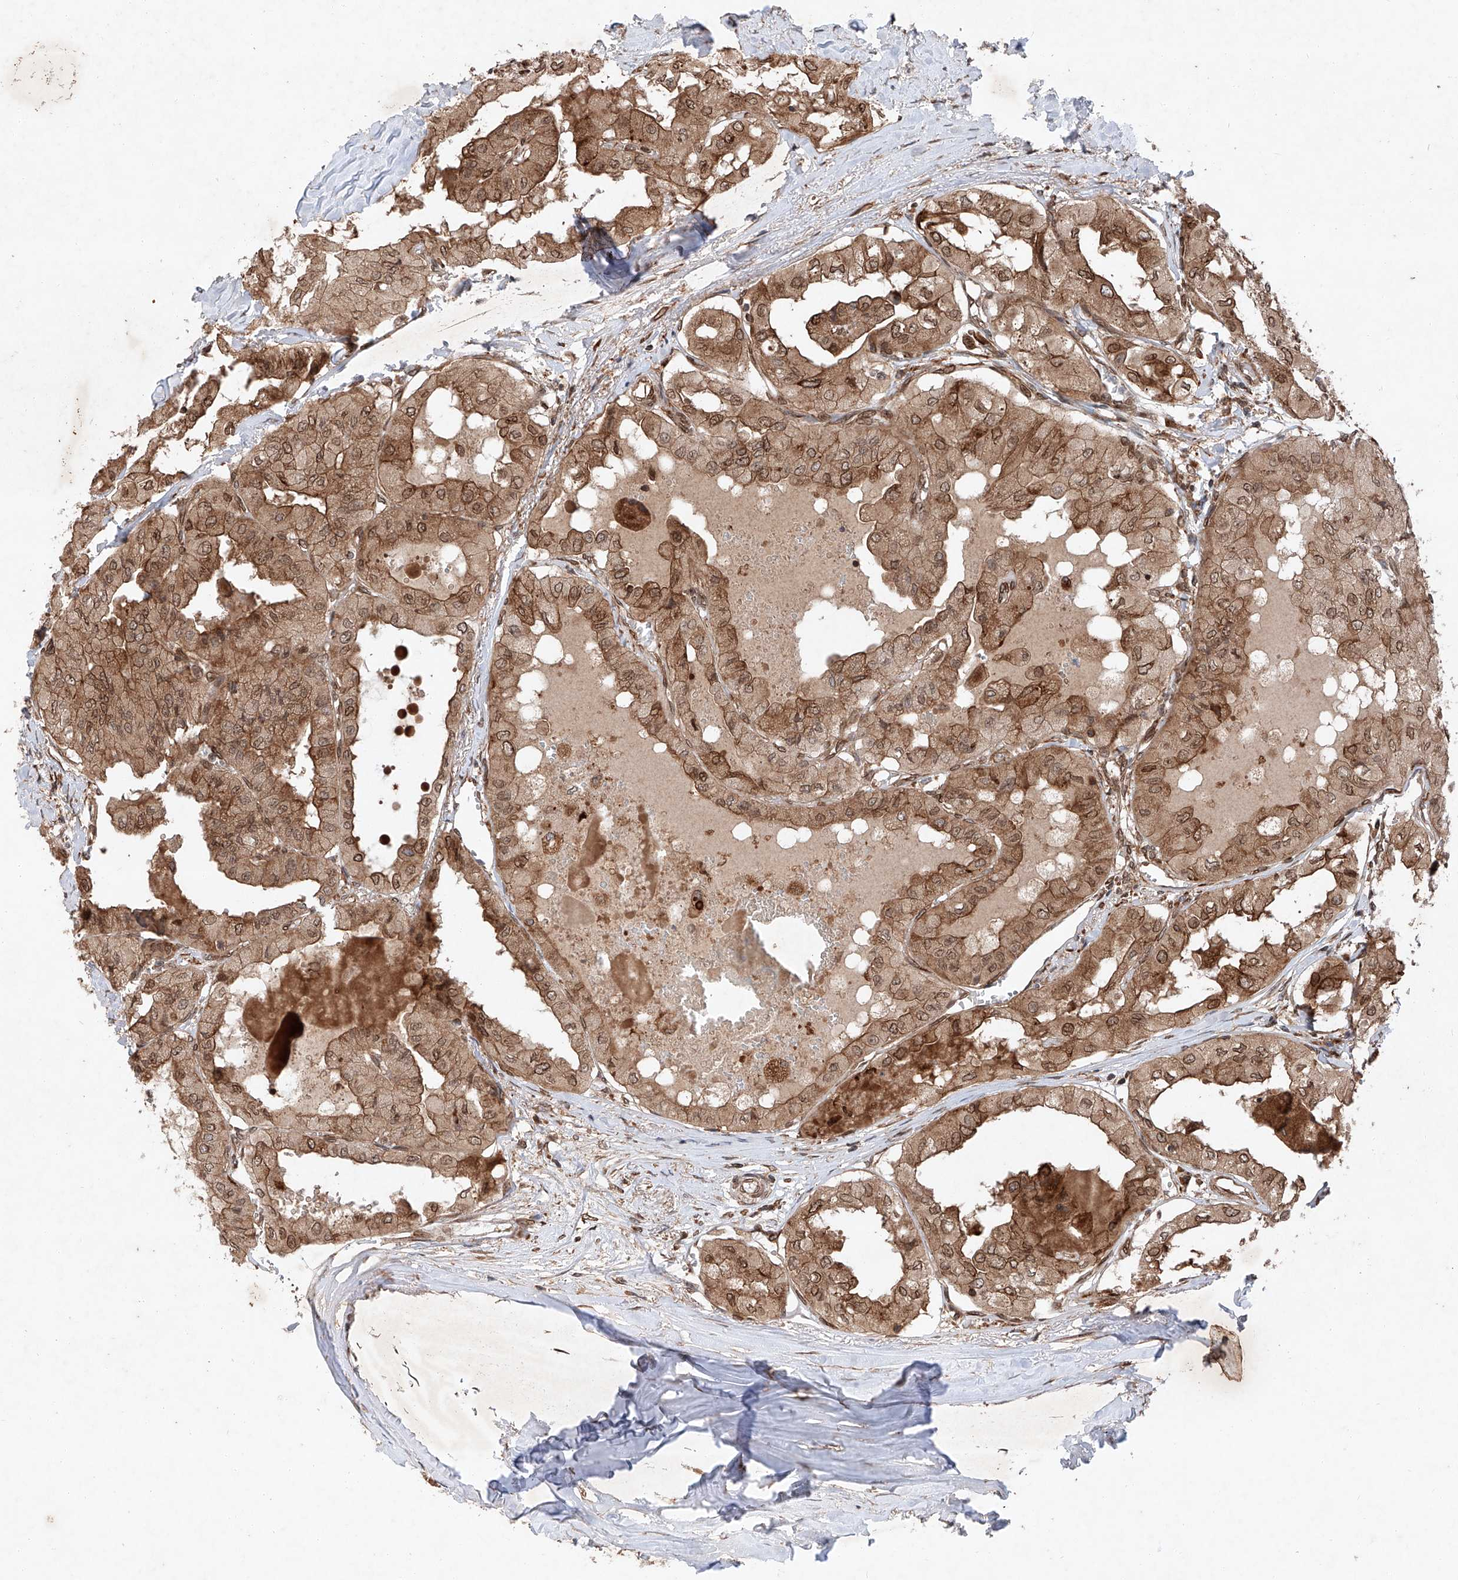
{"staining": {"intensity": "moderate", "quantity": ">75%", "location": "cytoplasmic/membranous,nuclear"}, "tissue": "thyroid cancer", "cell_type": "Tumor cells", "image_type": "cancer", "snomed": [{"axis": "morphology", "description": "Papillary adenocarcinoma, NOS"}, {"axis": "topography", "description": "Thyroid gland"}], "caption": "Protein expression analysis of thyroid papillary adenocarcinoma shows moderate cytoplasmic/membranous and nuclear staining in approximately >75% of tumor cells. Nuclei are stained in blue.", "gene": "ZFP28", "patient": {"sex": "female", "age": 59}}